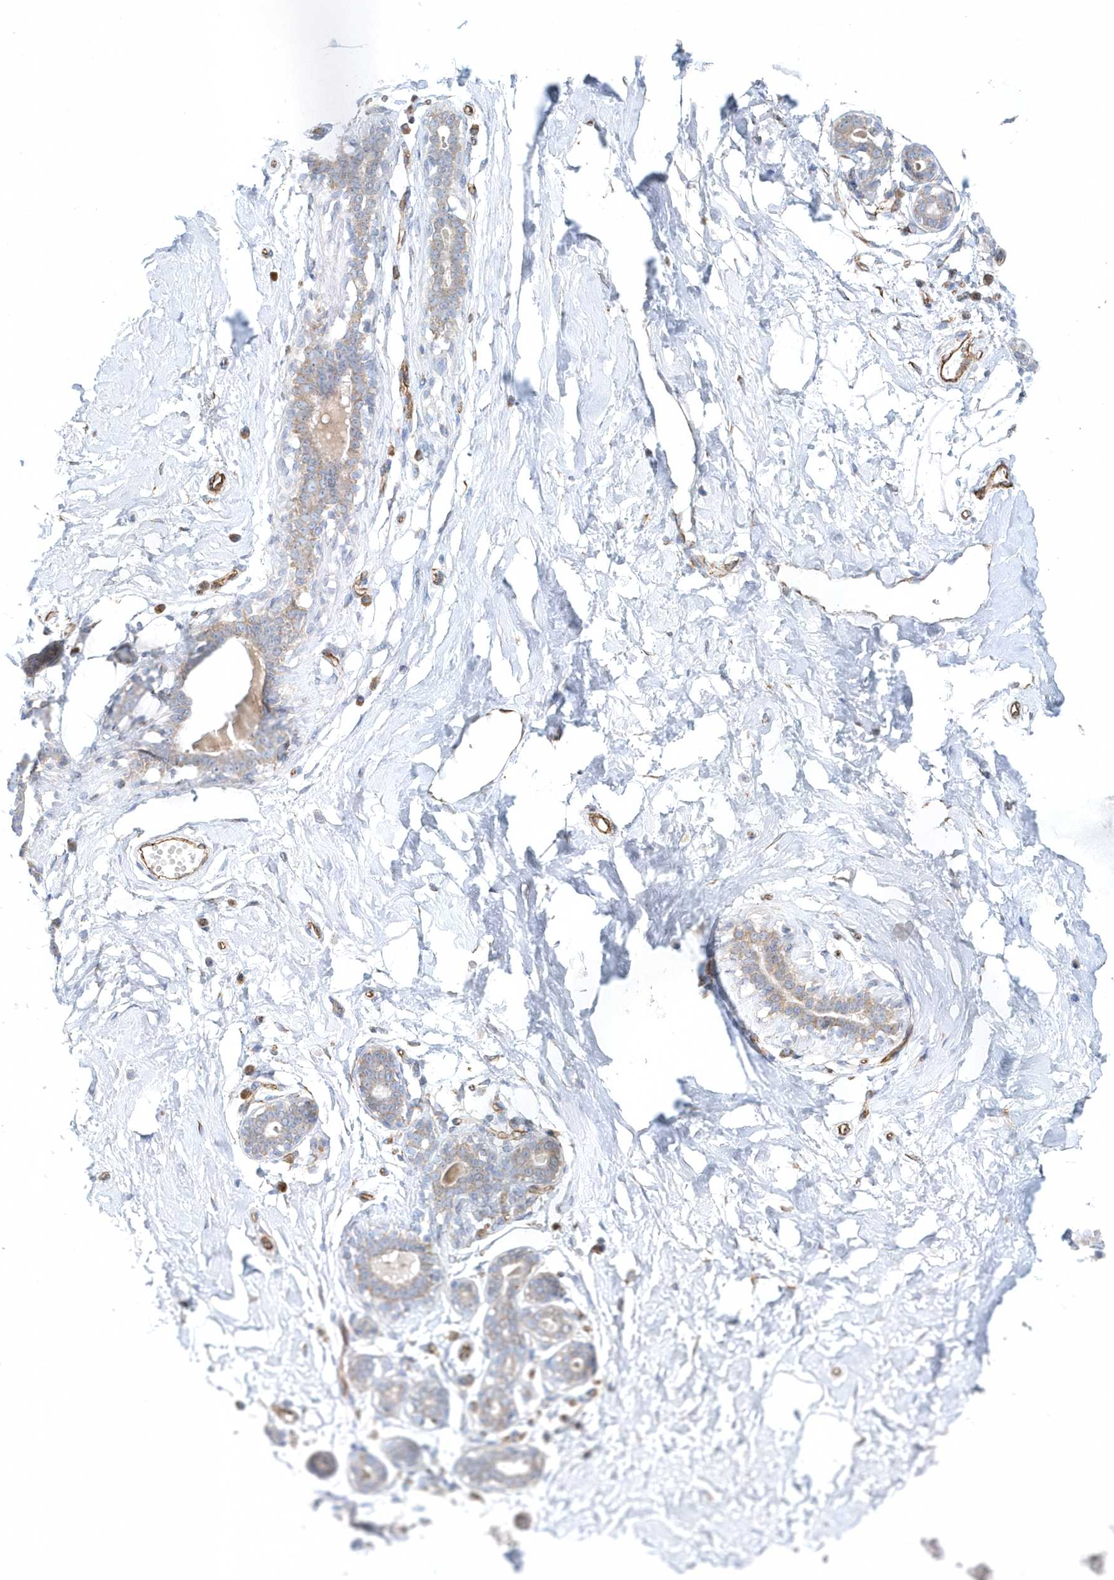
{"staining": {"intensity": "negative", "quantity": "none", "location": "none"}, "tissue": "breast", "cell_type": "Adipocytes", "image_type": "normal", "snomed": [{"axis": "morphology", "description": "Normal tissue, NOS"}, {"axis": "morphology", "description": "Adenoma, NOS"}, {"axis": "topography", "description": "Breast"}], "caption": "This is an immunohistochemistry (IHC) image of benign human breast. There is no staining in adipocytes.", "gene": "GPR152", "patient": {"sex": "female", "age": 23}}